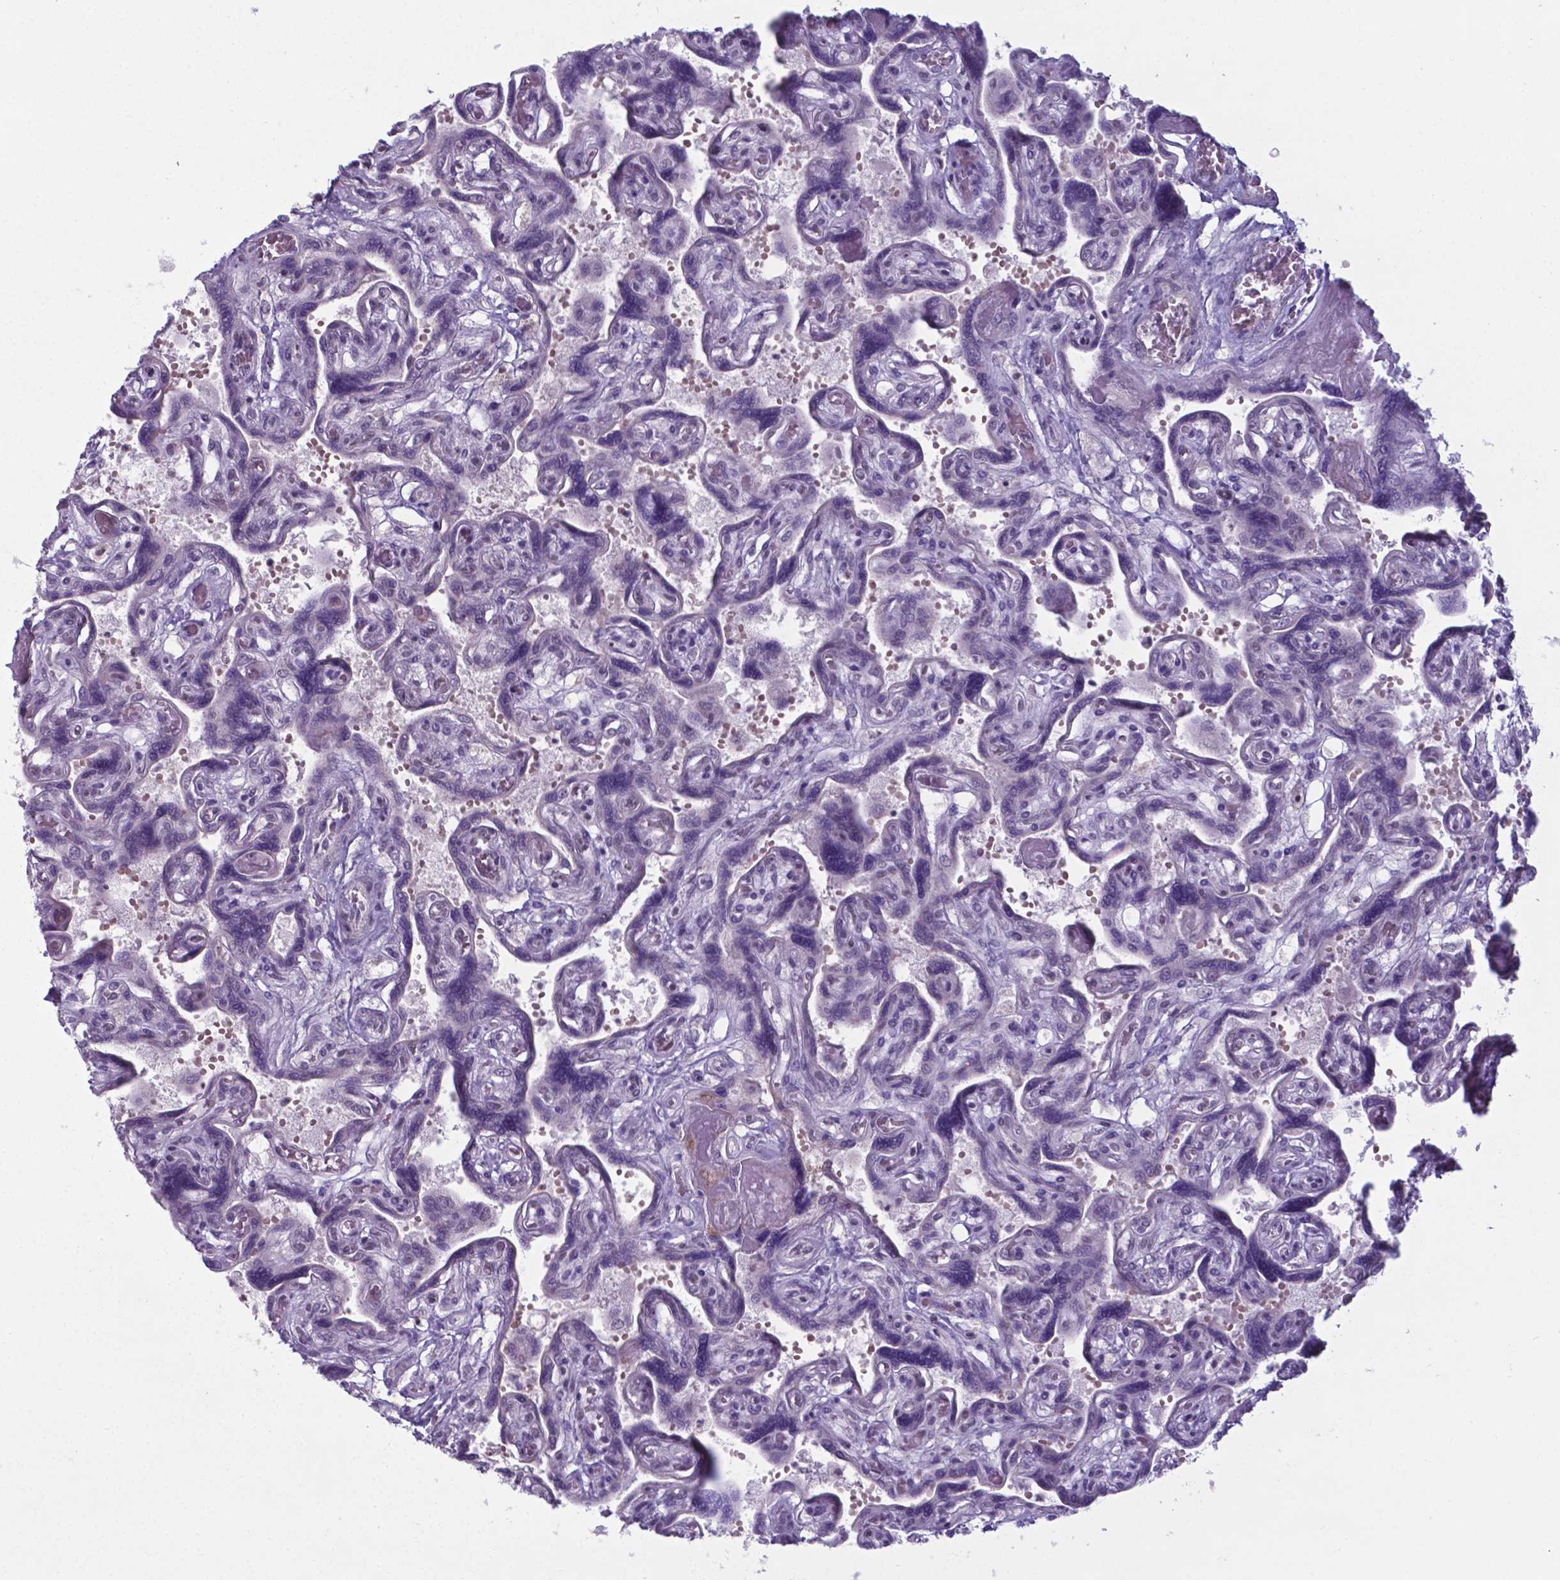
{"staining": {"intensity": "weak", "quantity": "25%-75%", "location": "cytoplasmic/membranous"}, "tissue": "placenta", "cell_type": "Decidual cells", "image_type": "normal", "snomed": [{"axis": "morphology", "description": "Normal tissue, NOS"}, {"axis": "topography", "description": "Placenta"}], "caption": "Immunohistochemistry photomicrograph of unremarkable placenta: placenta stained using immunohistochemistry (IHC) shows low levels of weak protein expression localized specifically in the cytoplasmic/membranous of decidual cells, appearing as a cytoplasmic/membranous brown color.", "gene": "AP5B1", "patient": {"sex": "female", "age": 32}}